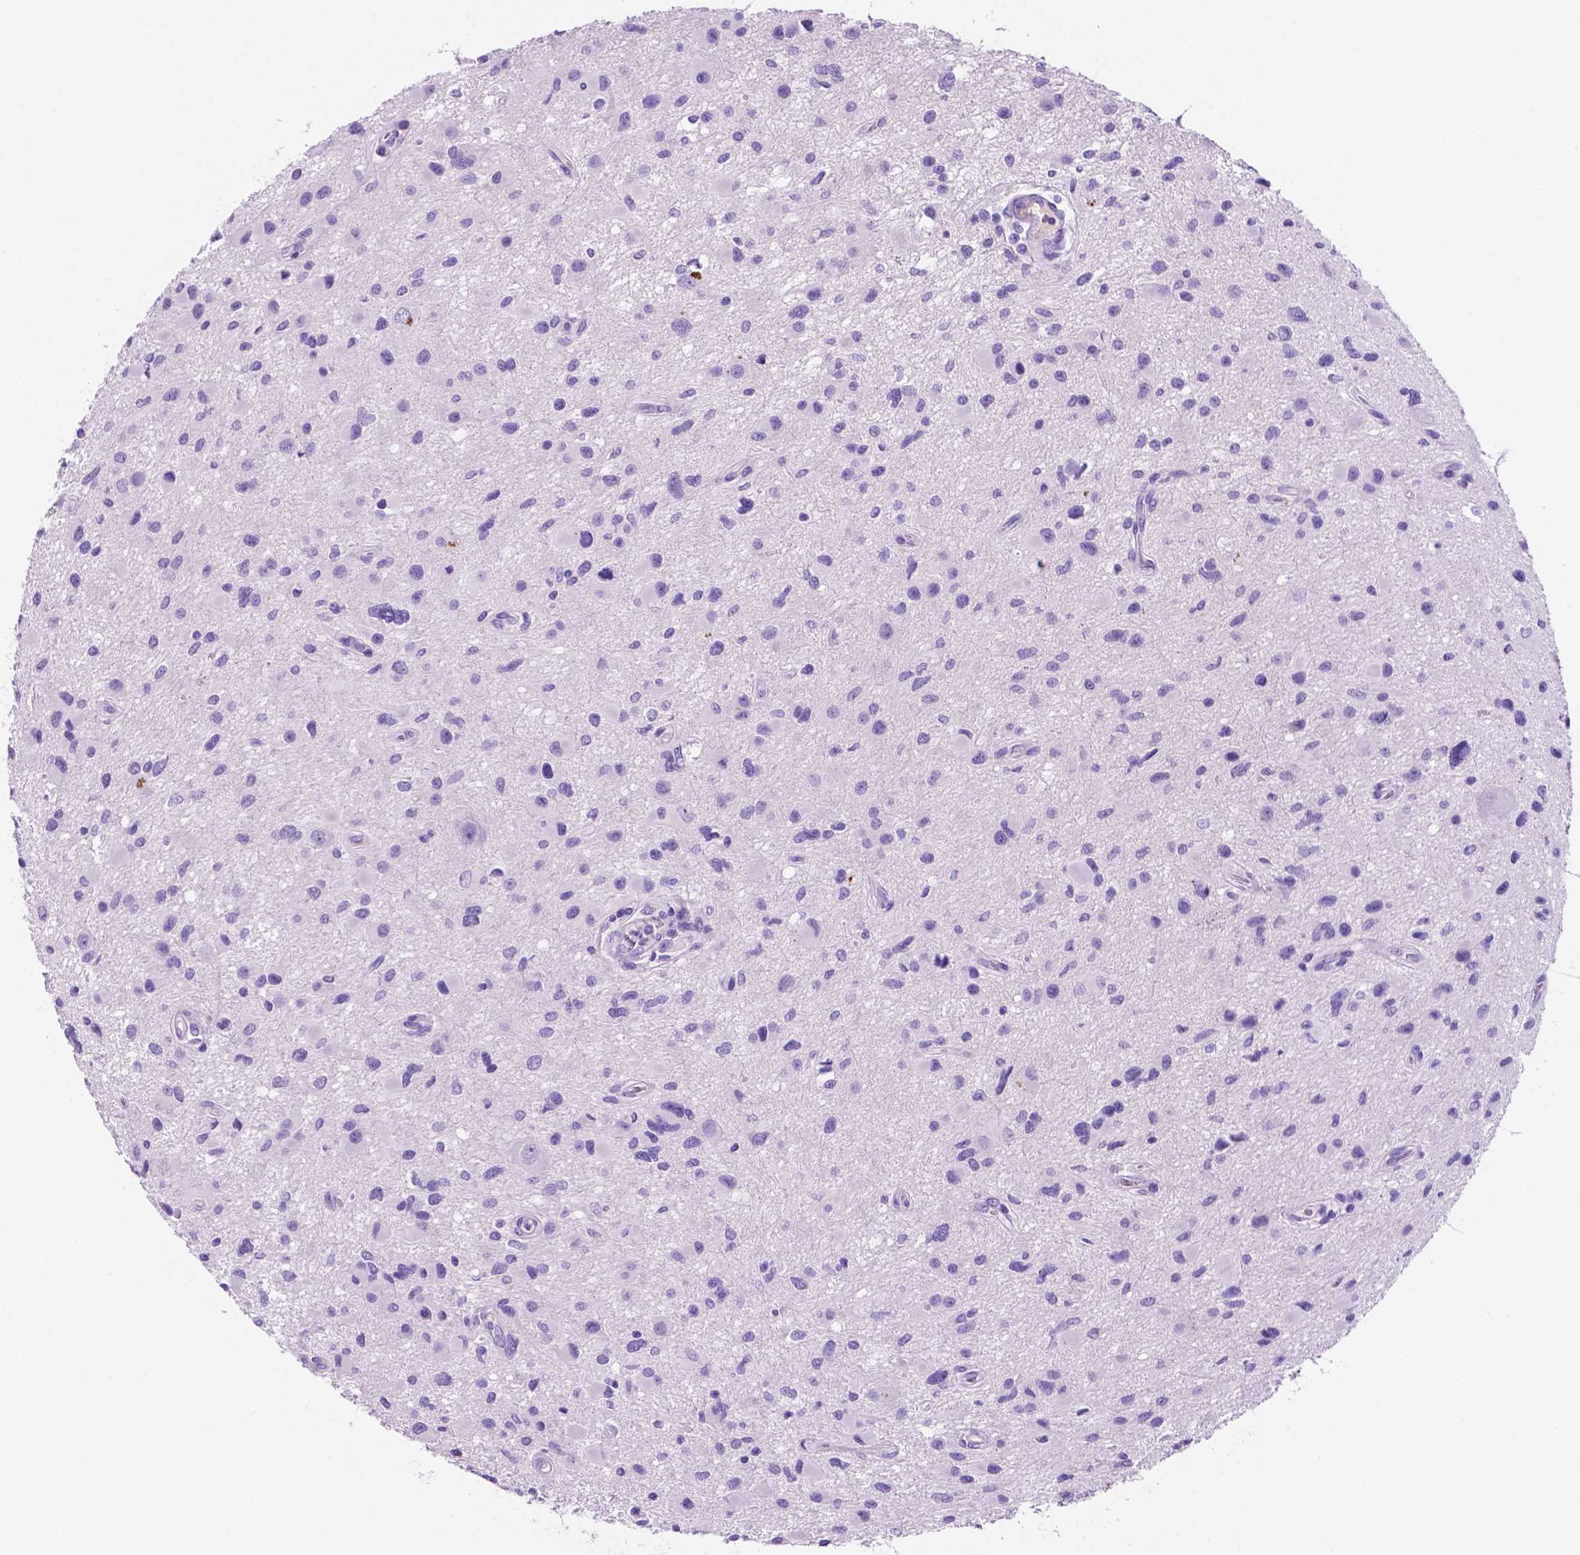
{"staining": {"intensity": "negative", "quantity": "none", "location": "none"}, "tissue": "glioma", "cell_type": "Tumor cells", "image_type": "cancer", "snomed": [{"axis": "morphology", "description": "Glioma, malignant, Low grade"}, {"axis": "topography", "description": "Brain"}], "caption": "High magnification brightfield microscopy of low-grade glioma (malignant) stained with DAB (3,3'-diaminobenzidine) (brown) and counterstained with hematoxylin (blue): tumor cells show no significant positivity. The staining was performed using DAB to visualize the protein expression in brown, while the nuclei were stained in blue with hematoxylin (Magnification: 20x).", "gene": "FOXB2", "patient": {"sex": "female", "age": 32}}